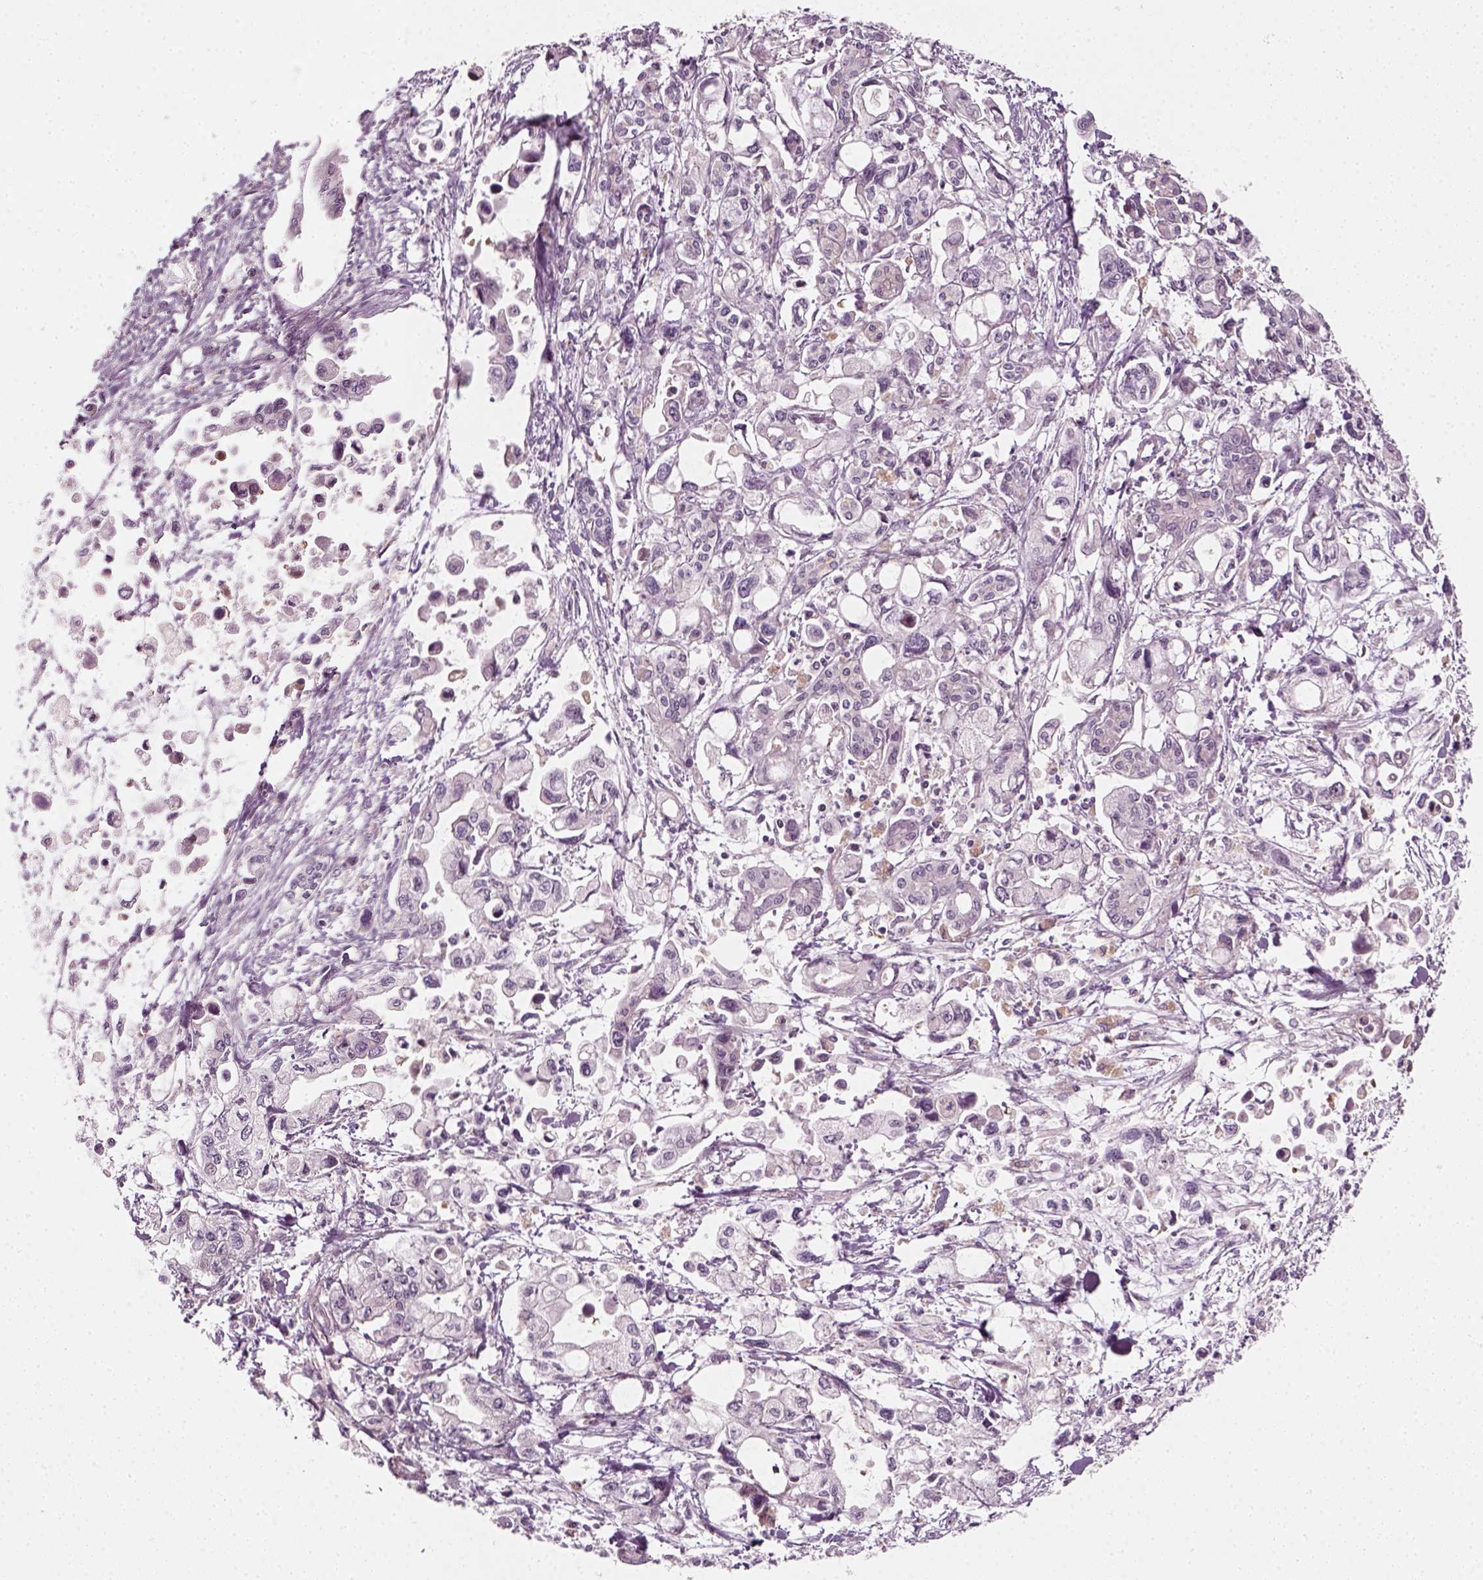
{"staining": {"intensity": "negative", "quantity": "none", "location": "none"}, "tissue": "pancreatic cancer", "cell_type": "Tumor cells", "image_type": "cancer", "snomed": [{"axis": "morphology", "description": "Adenocarcinoma, NOS"}, {"axis": "topography", "description": "Pancreas"}], "caption": "Human pancreatic cancer (adenocarcinoma) stained for a protein using immunohistochemistry (IHC) demonstrates no expression in tumor cells.", "gene": "DNASE1L1", "patient": {"sex": "female", "age": 61}}